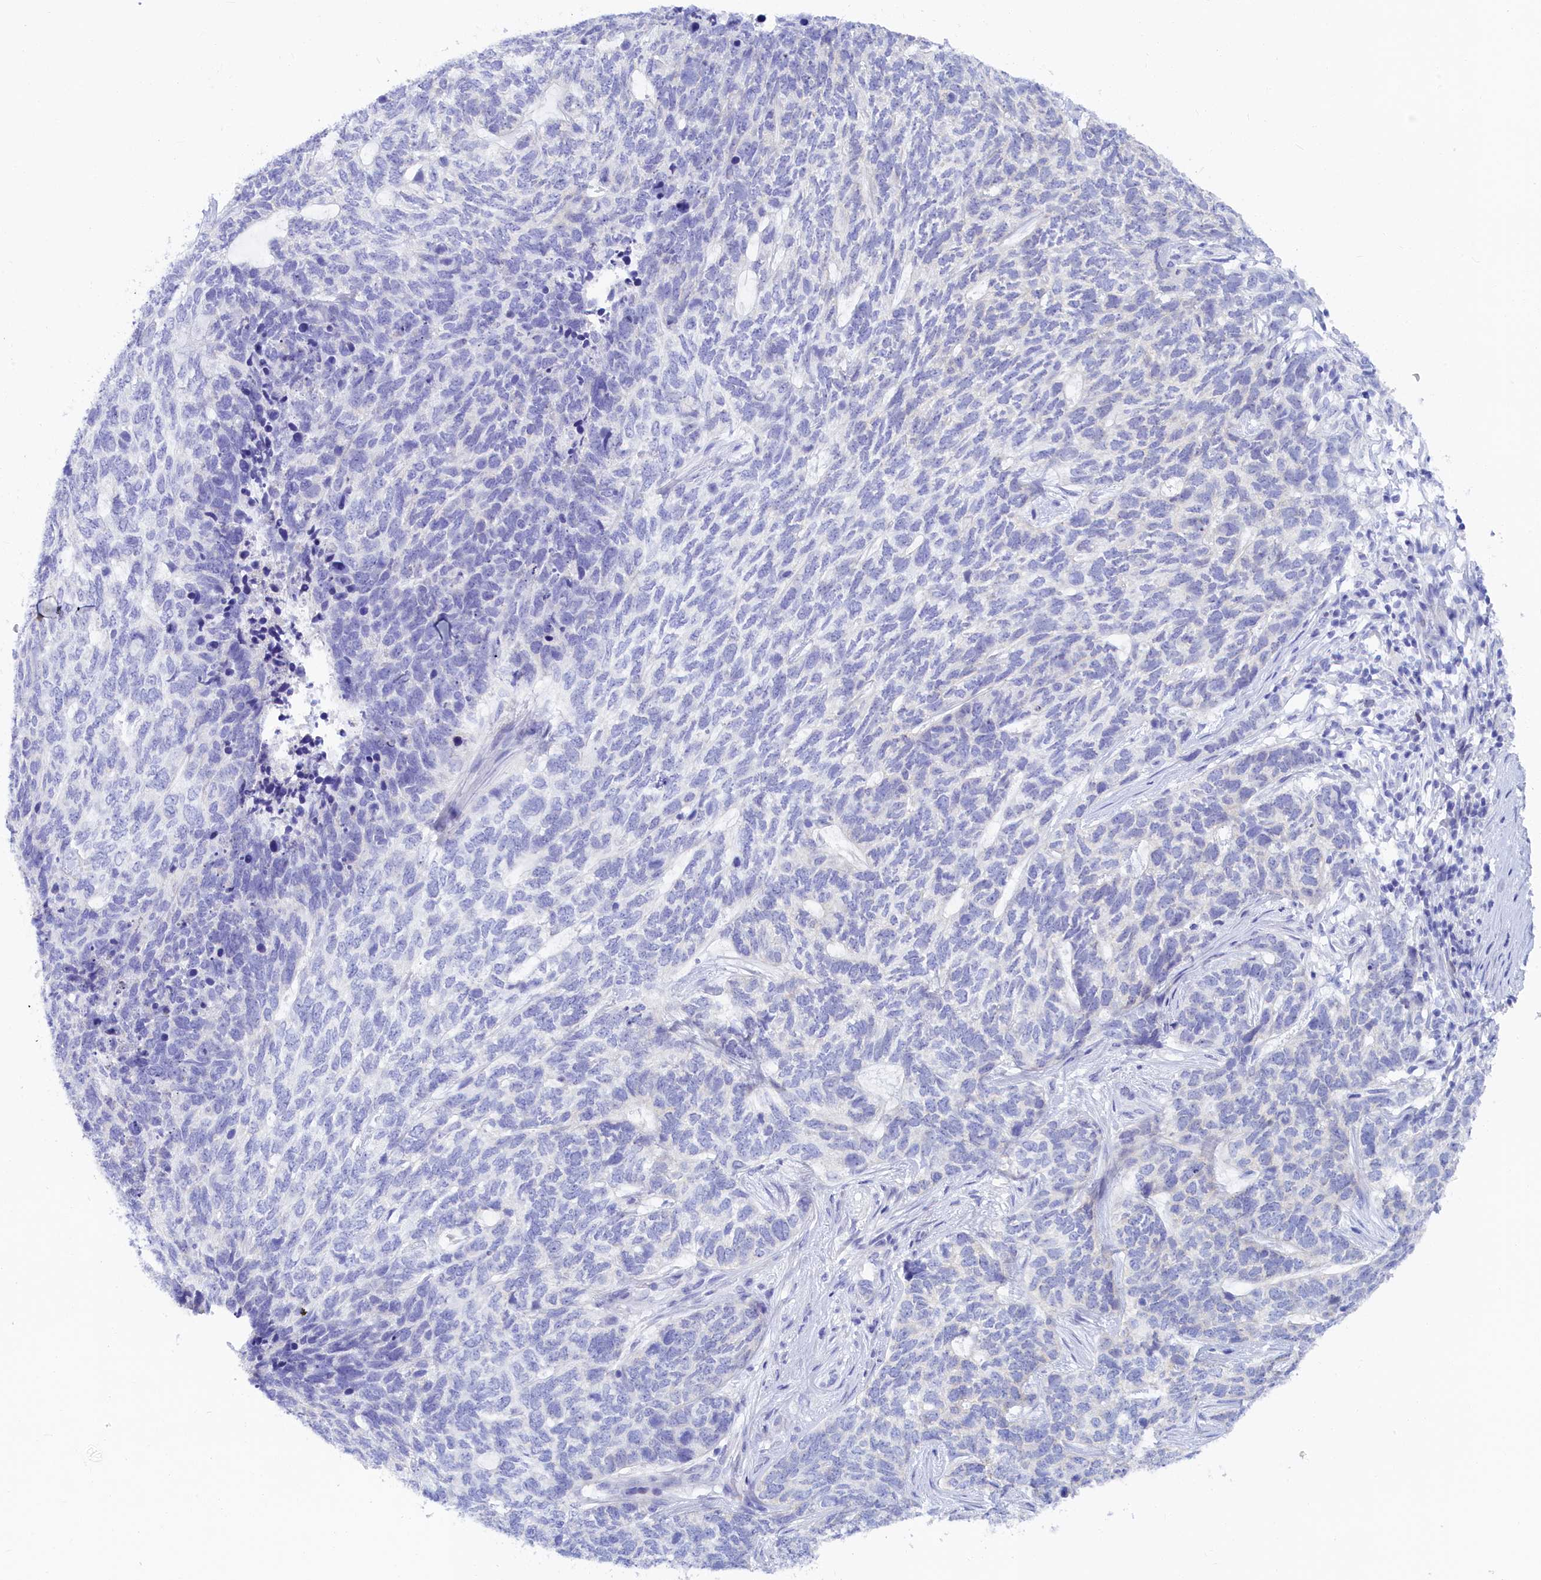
{"staining": {"intensity": "negative", "quantity": "none", "location": "none"}, "tissue": "skin cancer", "cell_type": "Tumor cells", "image_type": "cancer", "snomed": [{"axis": "morphology", "description": "Basal cell carcinoma"}, {"axis": "topography", "description": "Skin"}], "caption": "A high-resolution micrograph shows immunohistochemistry staining of basal cell carcinoma (skin), which demonstrates no significant positivity in tumor cells.", "gene": "TRIM10", "patient": {"sex": "female", "age": 65}}